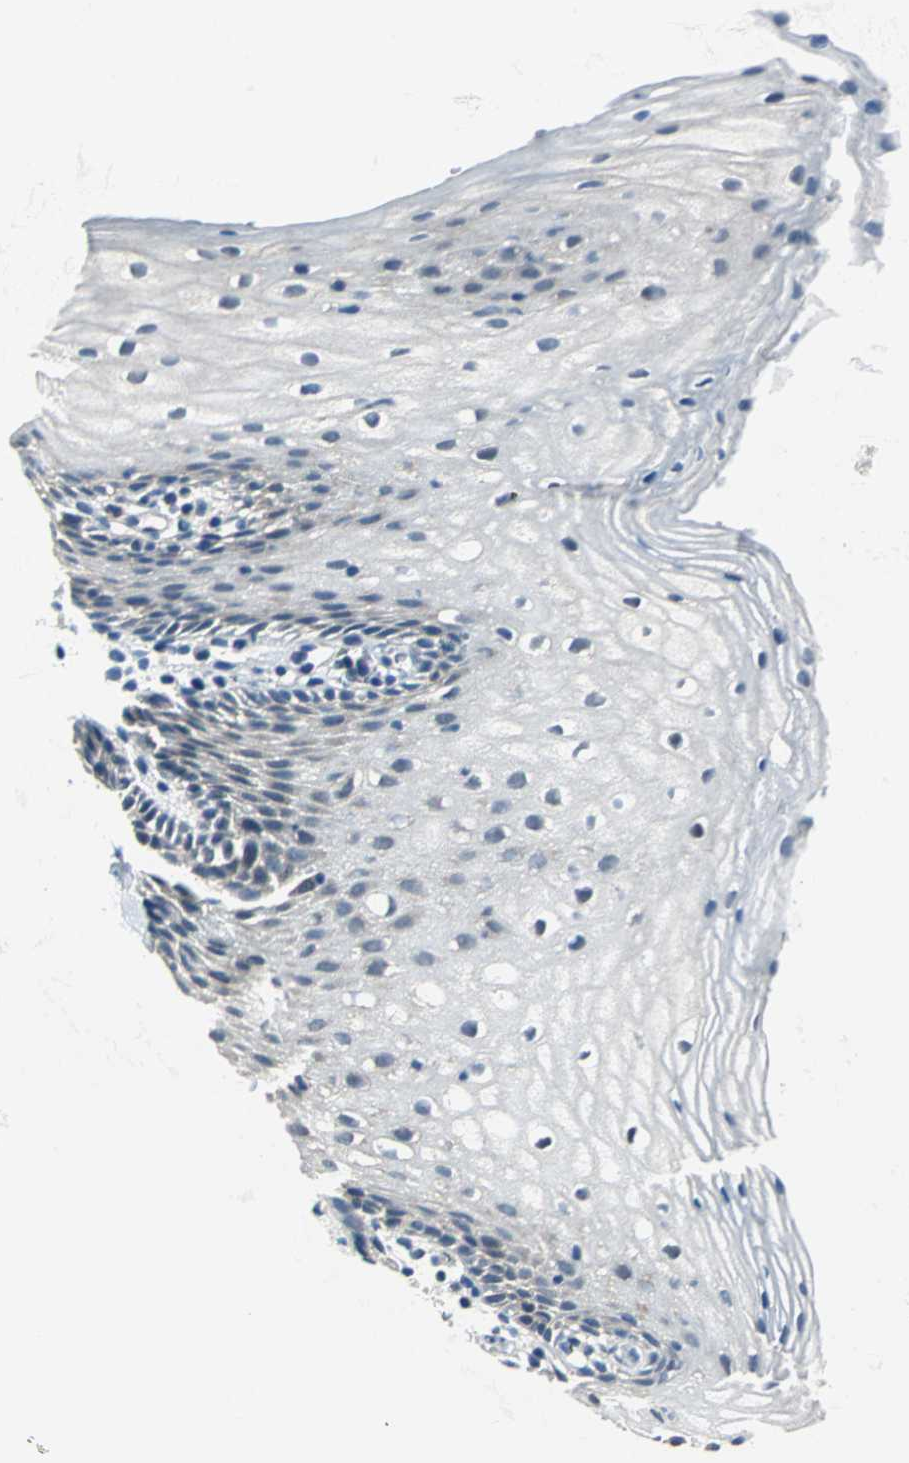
{"staining": {"intensity": "weak", "quantity": "<25%", "location": "cytoplasmic/membranous"}, "tissue": "vagina", "cell_type": "Squamous epithelial cells", "image_type": "normal", "snomed": [{"axis": "morphology", "description": "Normal tissue, NOS"}, {"axis": "topography", "description": "Vagina"}], "caption": "A high-resolution photomicrograph shows immunohistochemistry staining of benign vagina, which shows no significant staining in squamous epithelial cells. Brightfield microscopy of immunohistochemistry stained with DAB (3,3'-diaminobenzidine) (brown) and hematoxylin (blue), captured at high magnification.", "gene": "ZNF415", "patient": {"sex": "female", "age": 55}}